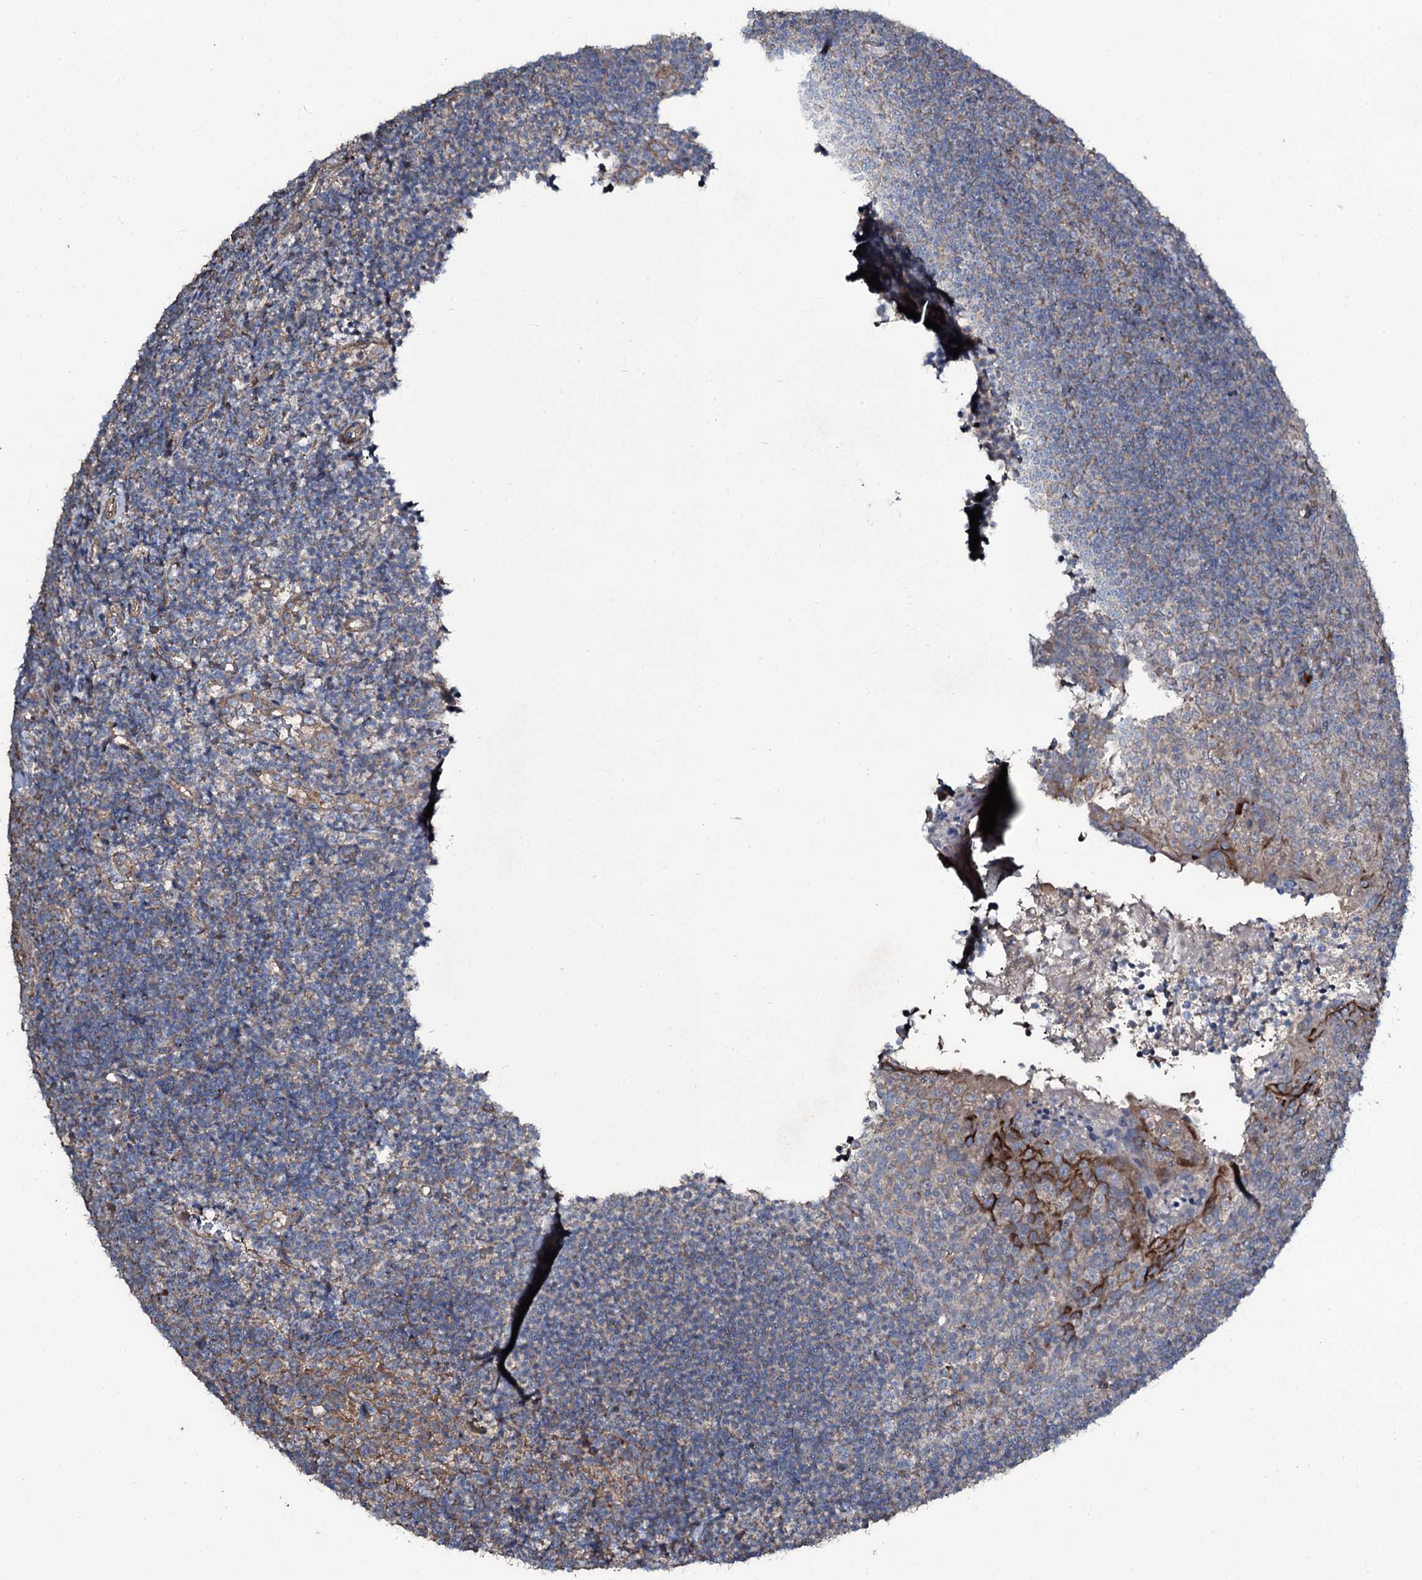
{"staining": {"intensity": "moderate", "quantity": "<25%", "location": "cytoplasmic/membranous"}, "tissue": "tonsil", "cell_type": "Germinal center cells", "image_type": "normal", "snomed": [{"axis": "morphology", "description": "Normal tissue, NOS"}, {"axis": "topography", "description": "Tonsil"}], "caption": "Immunohistochemistry of normal tonsil displays low levels of moderate cytoplasmic/membranous expression in approximately <25% of germinal center cells. The staining was performed using DAB to visualize the protein expression in brown, while the nuclei were stained in blue with hematoxylin (Magnification: 20x).", "gene": "WIPF3", "patient": {"sex": "female", "age": 10}}